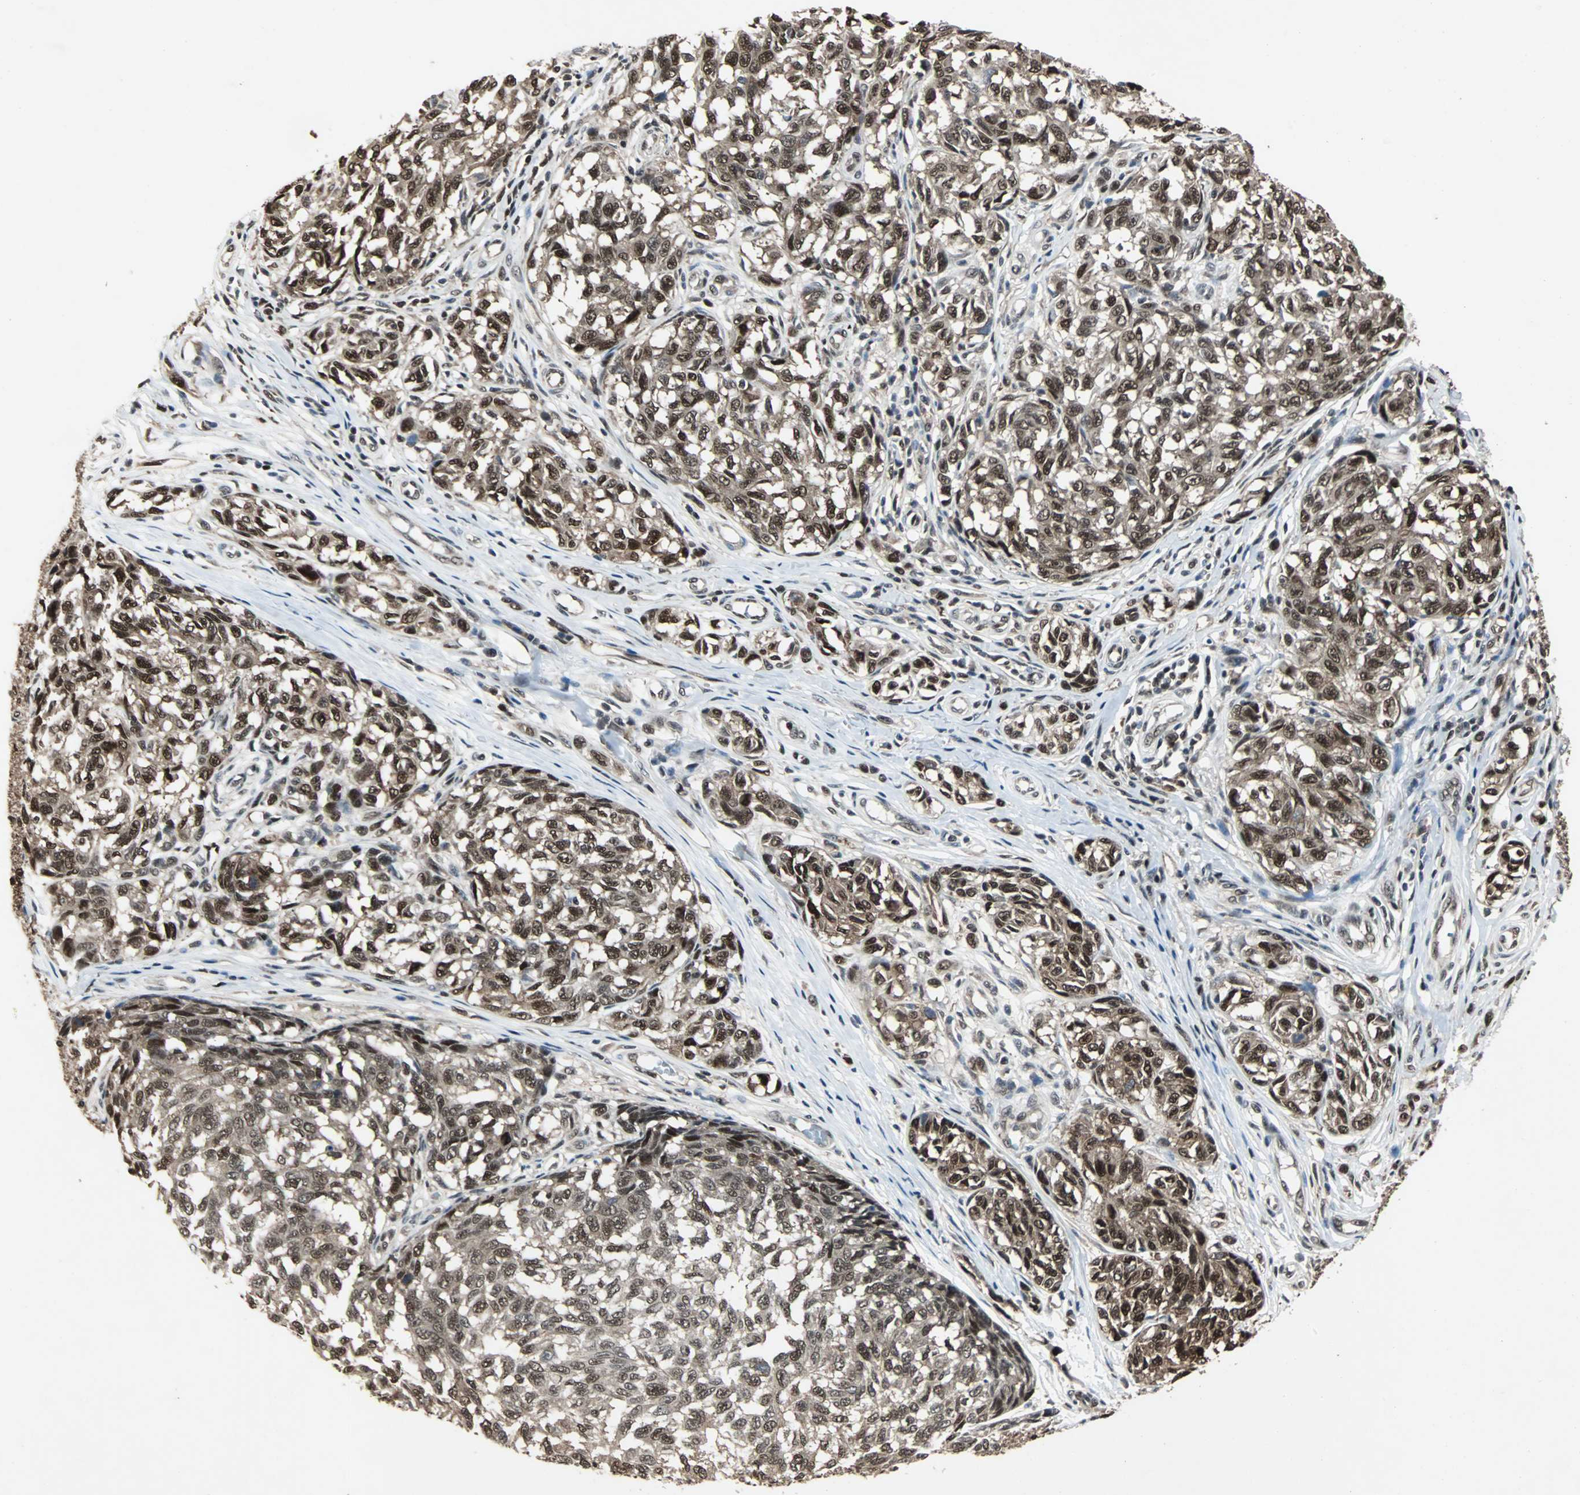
{"staining": {"intensity": "strong", "quantity": ">75%", "location": "cytoplasmic/membranous,nuclear"}, "tissue": "melanoma", "cell_type": "Tumor cells", "image_type": "cancer", "snomed": [{"axis": "morphology", "description": "Malignant melanoma, NOS"}, {"axis": "topography", "description": "Skin"}], "caption": "Immunohistochemistry micrograph of human malignant melanoma stained for a protein (brown), which displays high levels of strong cytoplasmic/membranous and nuclear positivity in approximately >75% of tumor cells.", "gene": "ACLY", "patient": {"sex": "female", "age": 64}}